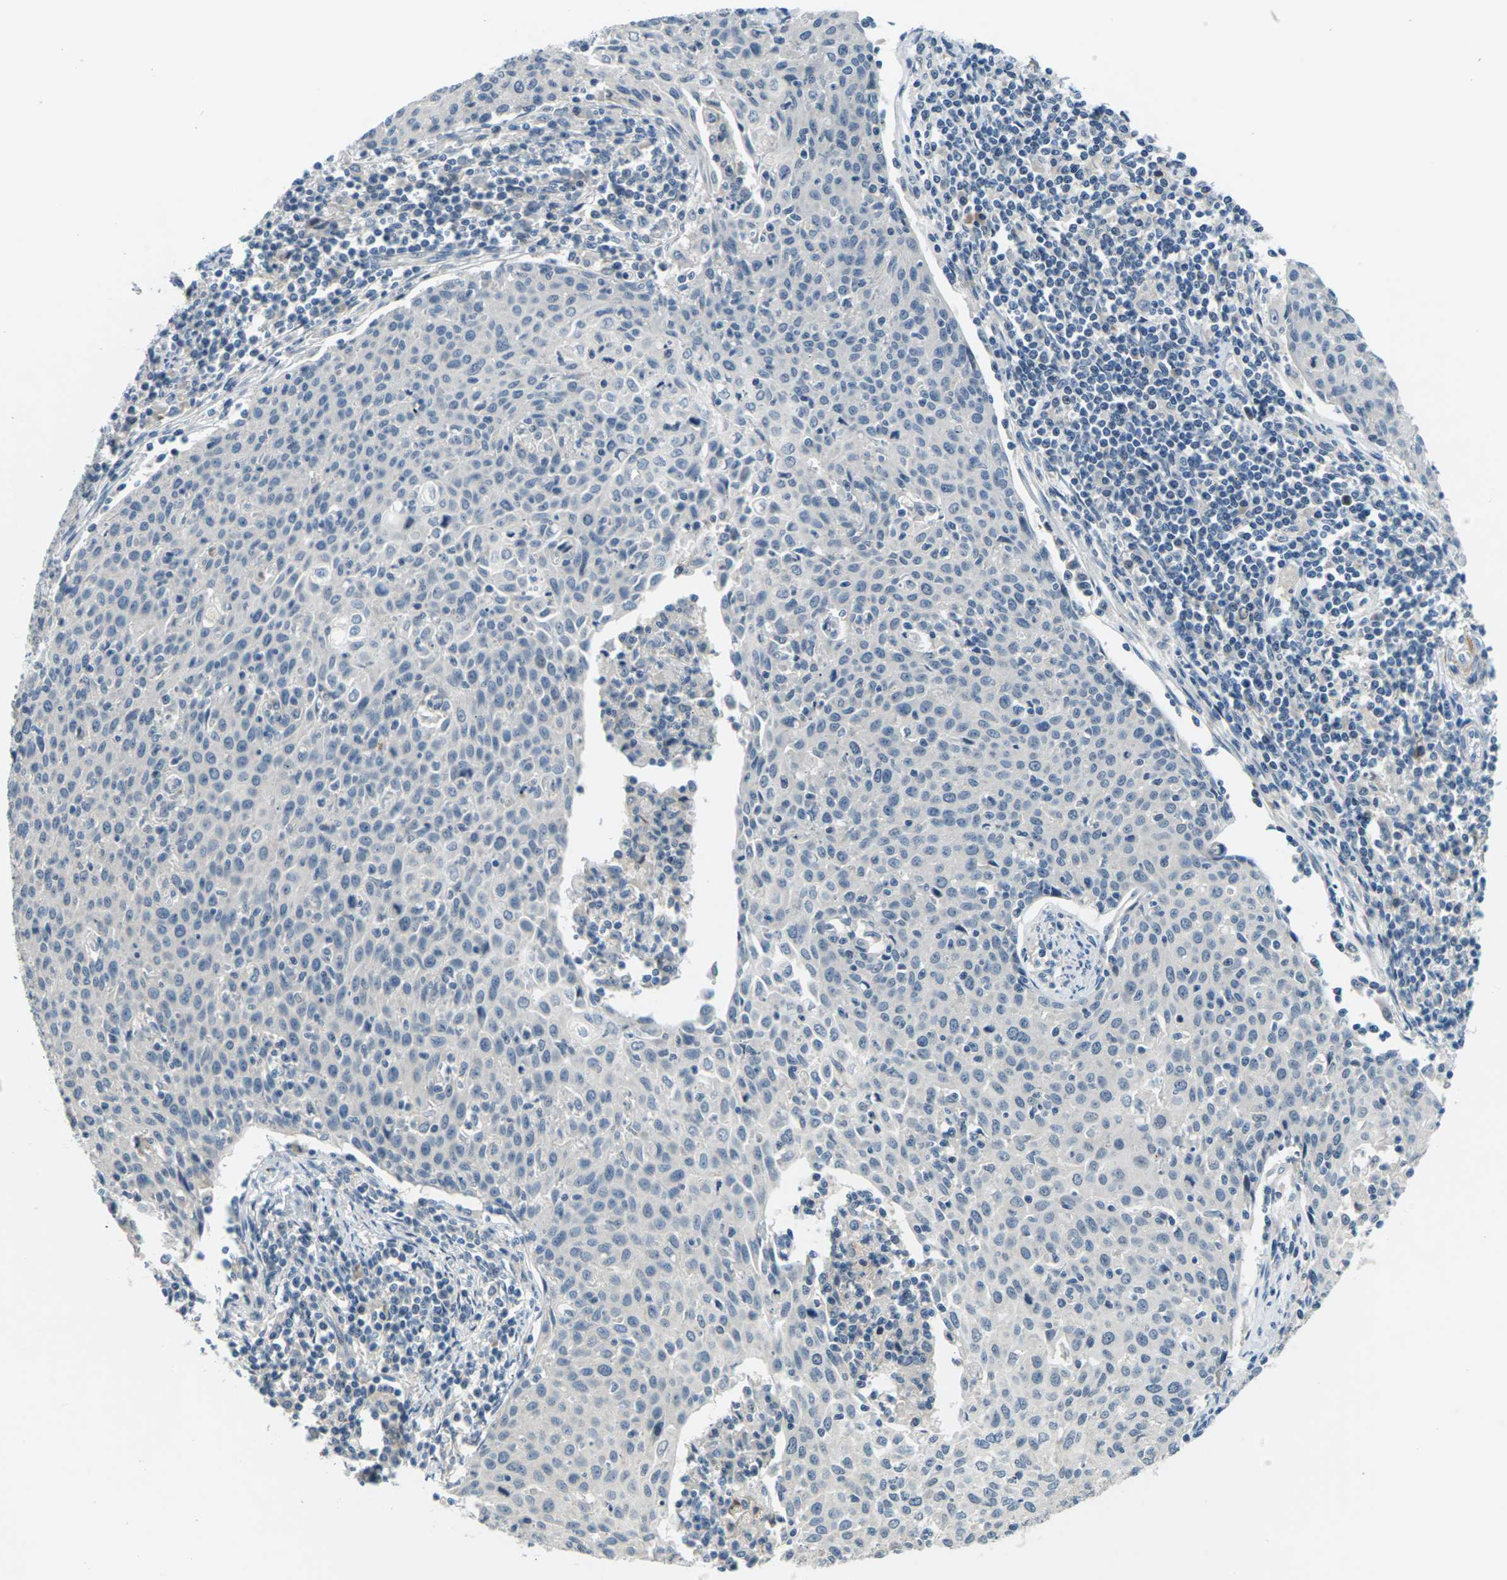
{"staining": {"intensity": "negative", "quantity": "none", "location": "none"}, "tissue": "cervical cancer", "cell_type": "Tumor cells", "image_type": "cancer", "snomed": [{"axis": "morphology", "description": "Squamous cell carcinoma, NOS"}, {"axis": "topography", "description": "Cervix"}], "caption": "DAB (3,3'-diaminobenzidine) immunohistochemical staining of cervical cancer (squamous cell carcinoma) exhibits no significant expression in tumor cells. The staining was performed using DAB (3,3'-diaminobenzidine) to visualize the protein expression in brown, while the nuclei were stained in blue with hematoxylin (Magnification: 20x).", "gene": "SLC13A3", "patient": {"sex": "female", "age": 38}}